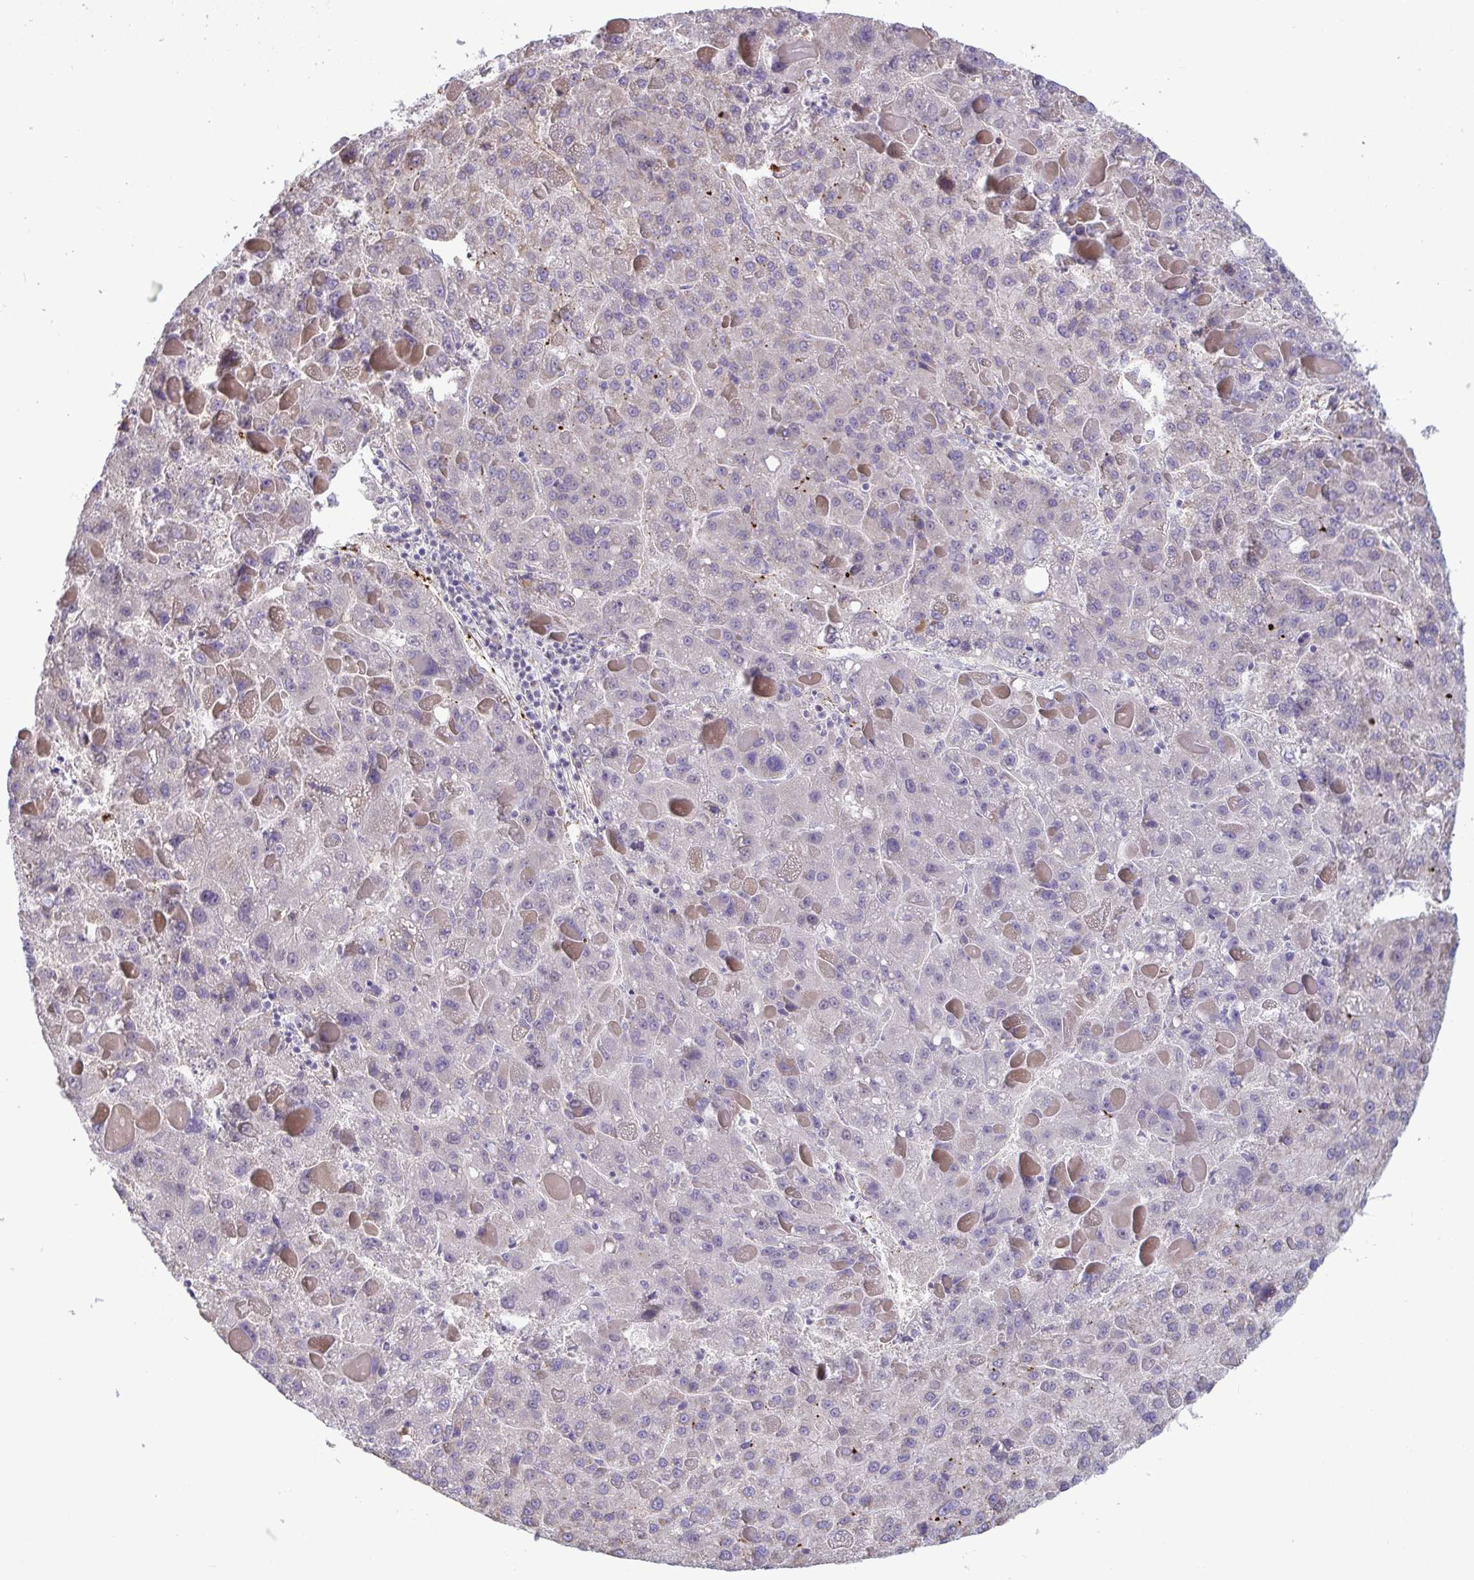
{"staining": {"intensity": "negative", "quantity": "none", "location": "none"}, "tissue": "liver cancer", "cell_type": "Tumor cells", "image_type": "cancer", "snomed": [{"axis": "morphology", "description": "Carcinoma, Hepatocellular, NOS"}, {"axis": "topography", "description": "Liver"}], "caption": "The immunohistochemistry (IHC) histopathology image has no significant expression in tumor cells of hepatocellular carcinoma (liver) tissue.", "gene": "IL37", "patient": {"sex": "female", "age": 82}}